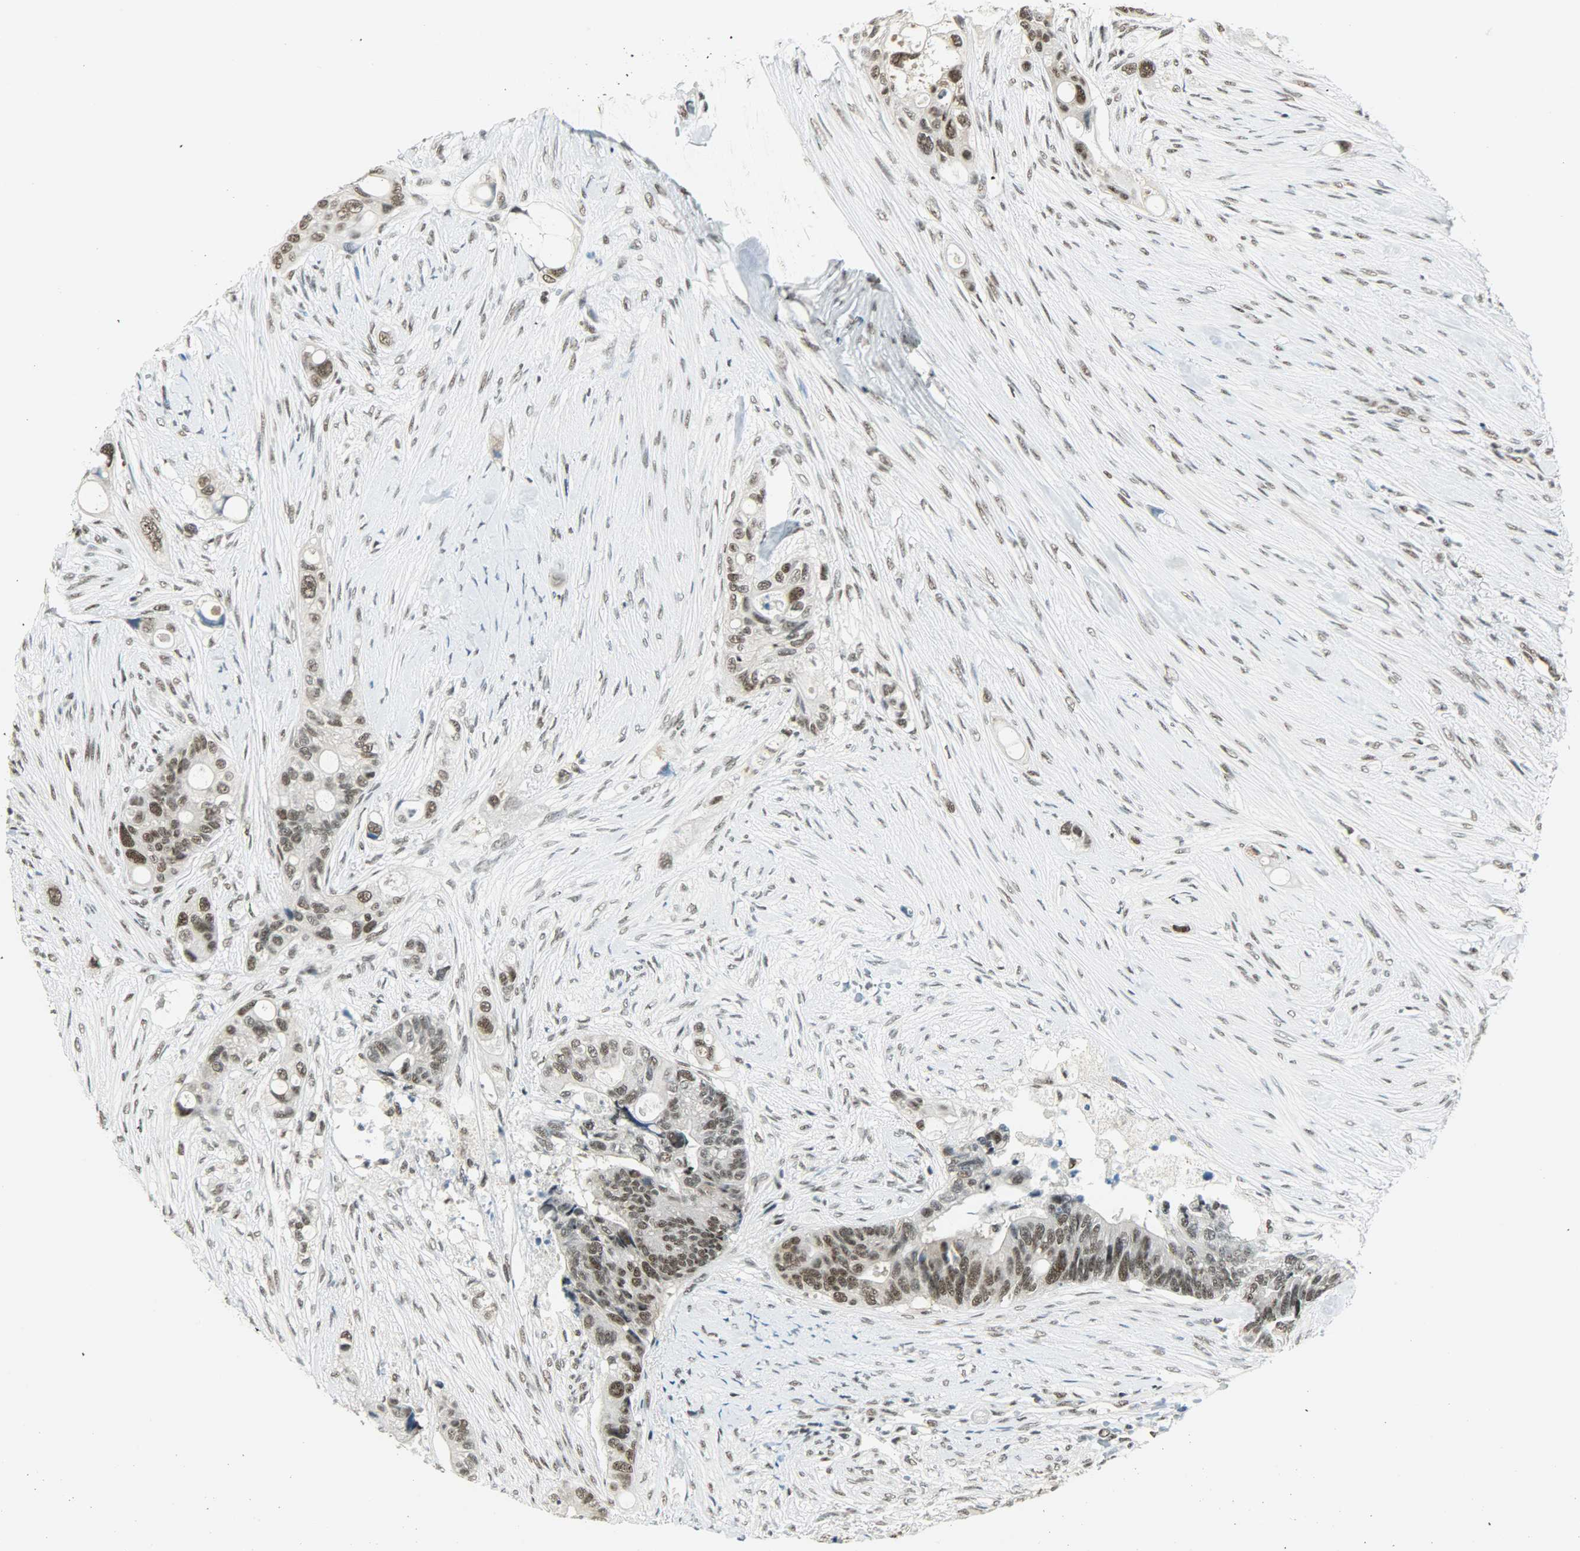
{"staining": {"intensity": "moderate", "quantity": ">75%", "location": "nuclear"}, "tissue": "colorectal cancer", "cell_type": "Tumor cells", "image_type": "cancer", "snomed": [{"axis": "morphology", "description": "Adenocarcinoma, NOS"}, {"axis": "topography", "description": "Colon"}], "caption": "The photomicrograph reveals a brown stain indicating the presence of a protein in the nuclear of tumor cells in colorectal cancer (adenocarcinoma). (brown staining indicates protein expression, while blue staining denotes nuclei).", "gene": "SUGP1", "patient": {"sex": "female", "age": 57}}